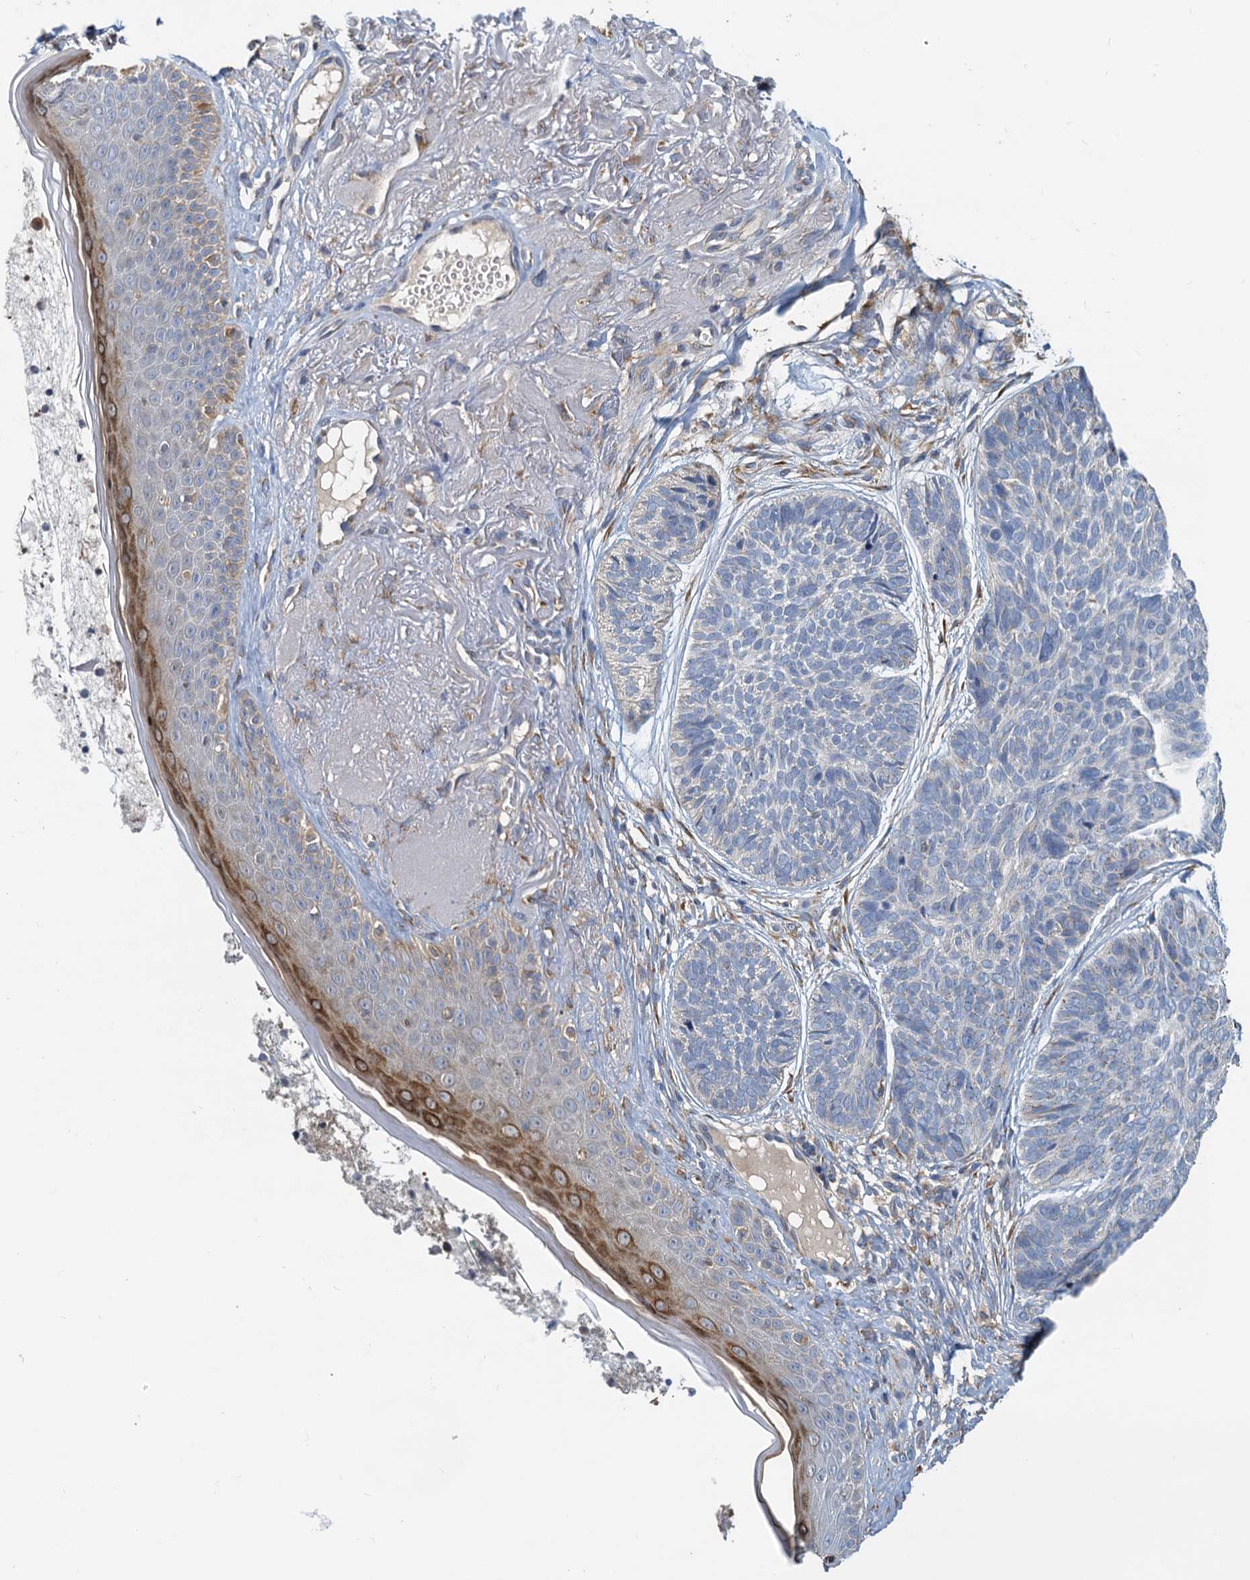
{"staining": {"intensity": "negative", "quantity": "none", "location": "none"}, "tissue": "skin cancer", "cell_type": "Tumor cells", "image_type": "cancer", "snomed": [{"axis": "morphology", "description": "Normal tissue, NOS"}, {"axis": "morphology", "description": "Basal cell carcinoma"}, {"axis": "topography", "description": "Skin"}], "caption": "Tumor cells show no significant protein expression in basal cell carcinoma (skin). The staining was performed using DAB to visualize the protein expression in brown, while the nuclei were stained in blue with hematoxylin (Magnification: 20x).", "gene": "NKAPD1", "patient": {"sex": "male", "age": 66}}